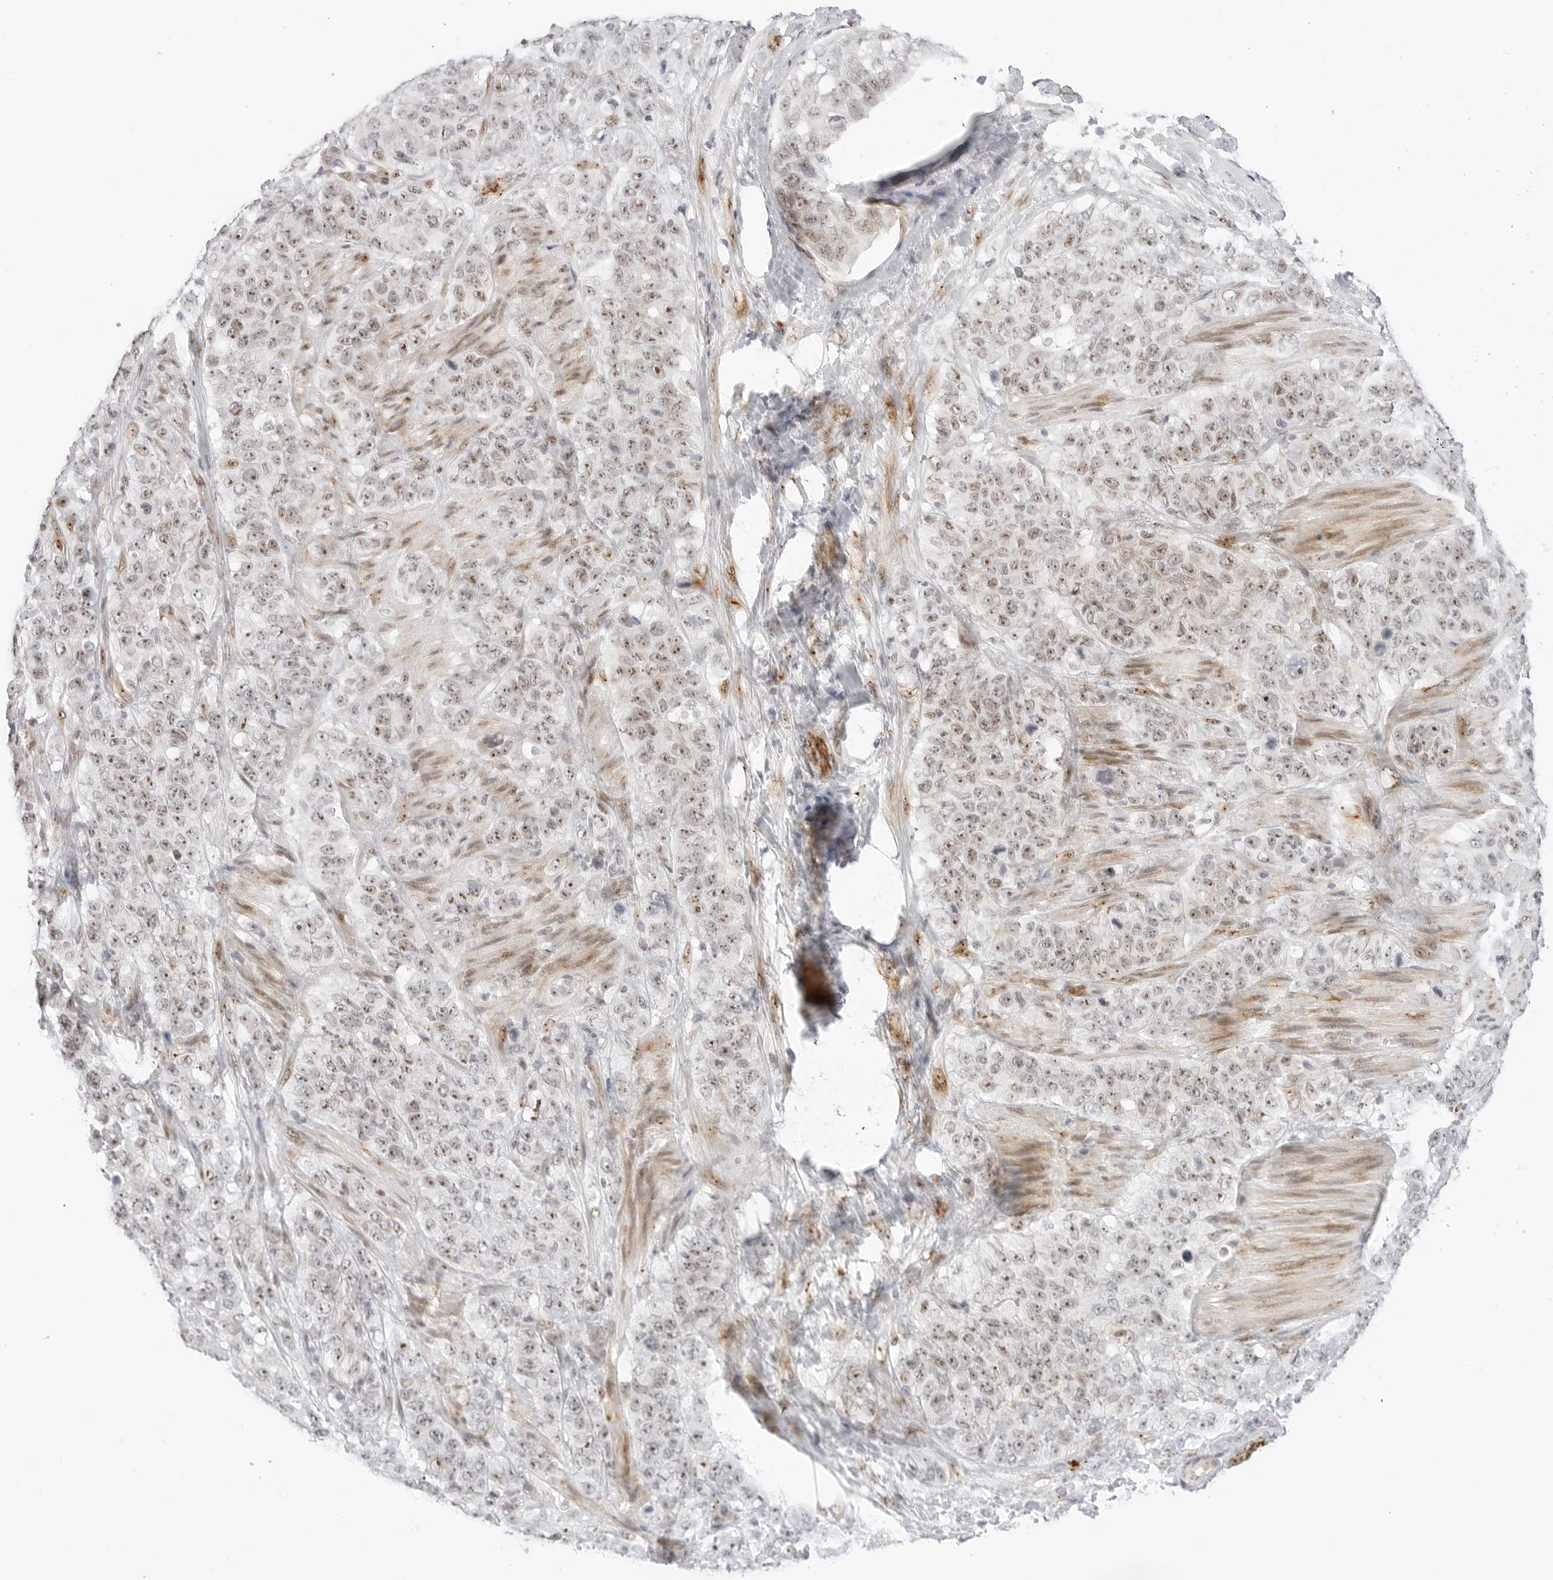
{"staining": {"intensity": "moderate", "quantity": ">75%", "location": "nuclear"}, "tissue": "stomach cancer", "cell_type": "Tumor cells", "image_type": "cancer", "snomed": [{"axis": "morphology", "description": "Adenocarcinoma, NOS"}, {"axis": "topography", "description": "Stomach"}], "caption": "Immunohistochemical staining of human stomach adenocarcinoma shows medium levels of moderate nuclear positivity in about >75% of tumor cells. The staining was performed using DAB, with brown indicating positive protein expression. Nuclei are stained blue with hematoxylin.", "gene": "HIPK3", "patient": {"sex": "male", "age": 48}}